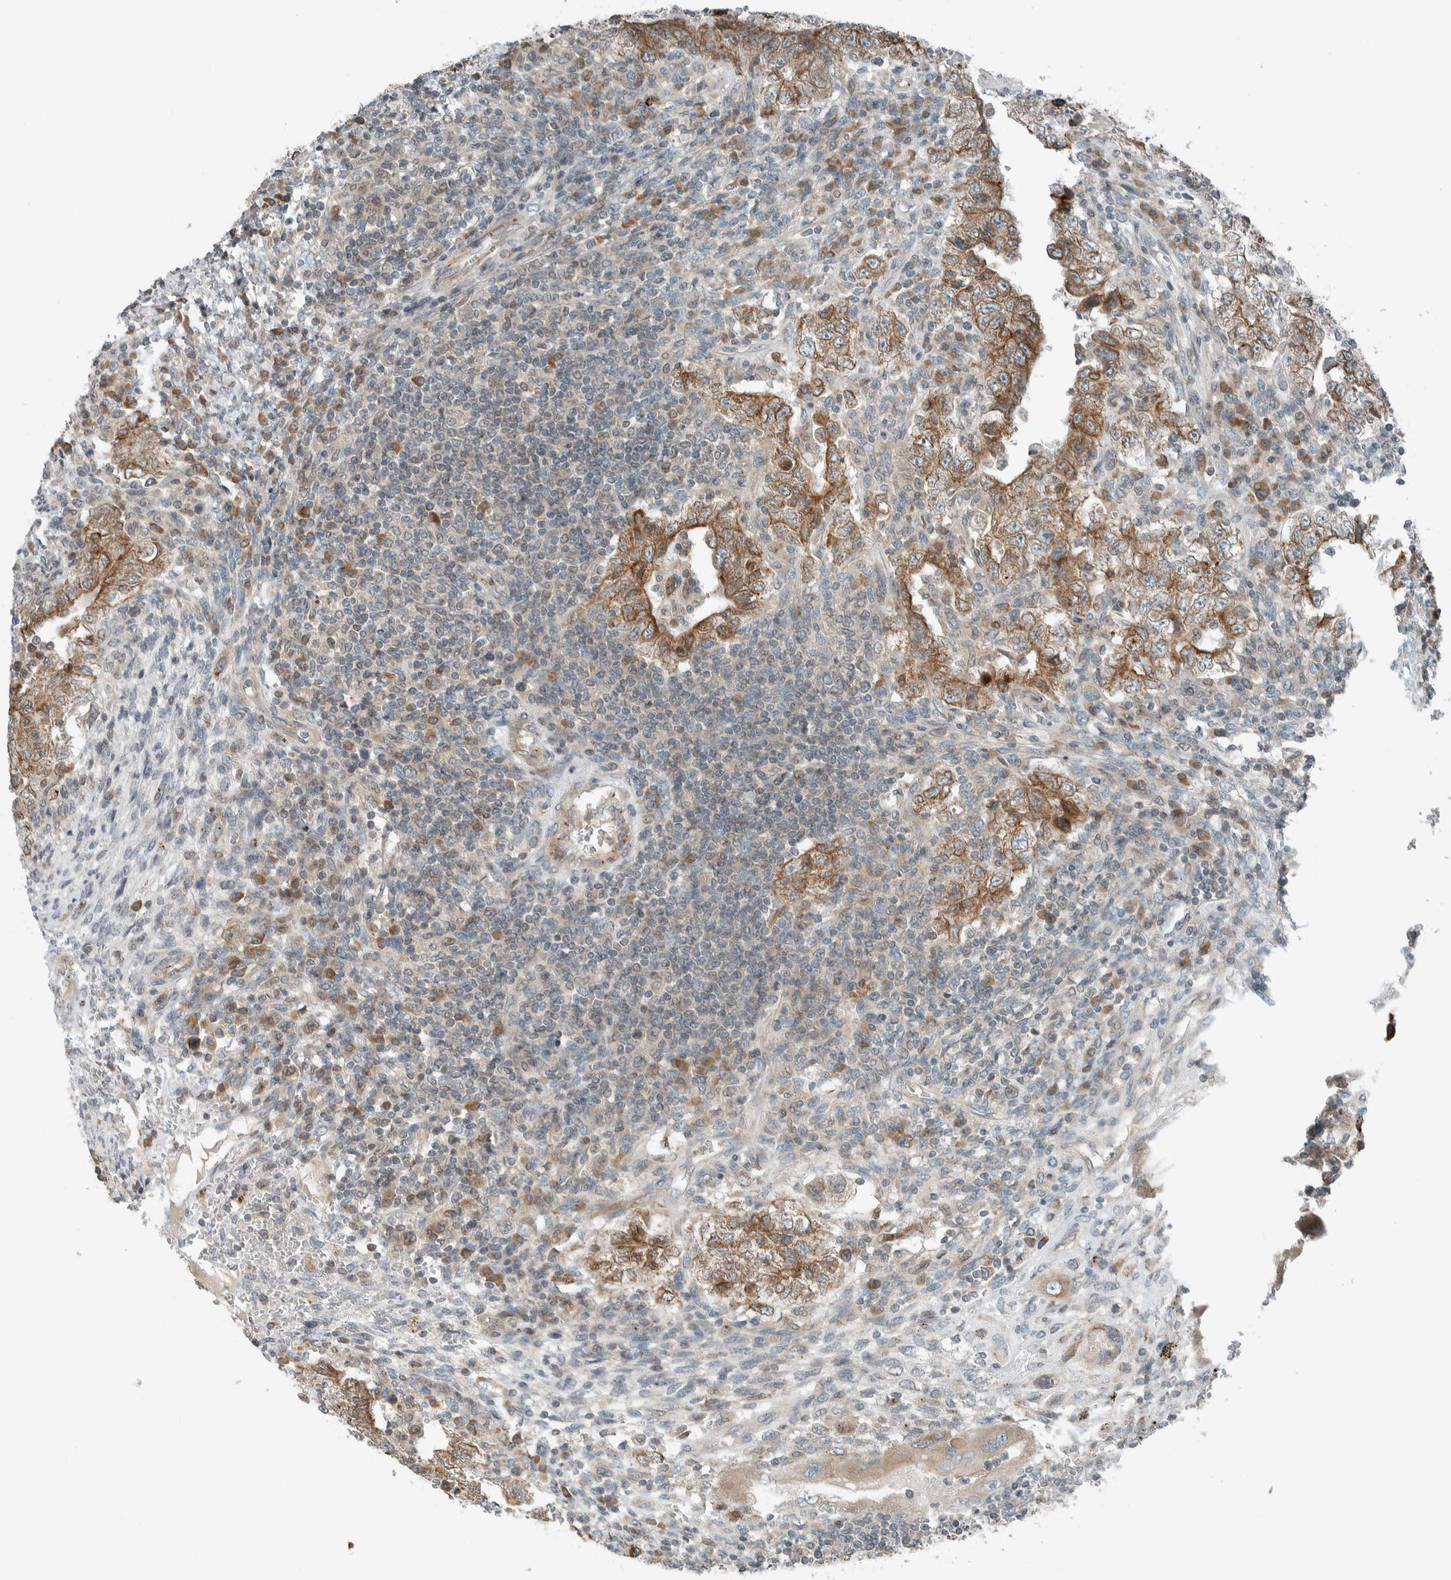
{"staining": {"intensity": "moderate", "quantity": ">75%", "location": "cytoplasmic/membranous"}, "tissue": "testis cancer", "cell_type": "Tumor cells", "image_type": "cancer", "snomed": [{"axis": "morphology", "description": "Carcinoma, Embryonal, NOS"}, {"axis": "topography", "description": "Testis"}], "caption": "Immunohistochemistry (IHC) (DAB (3,3'-diaminobenzidine)) staining of human testis cancer (embryonal carcinoma) exhibits moderate cytoplasmic/membranous protein staining in approximately >75% of tumor cells.", "gene": "SEL1L", "patient": {"sex": "male", "age": 26}}